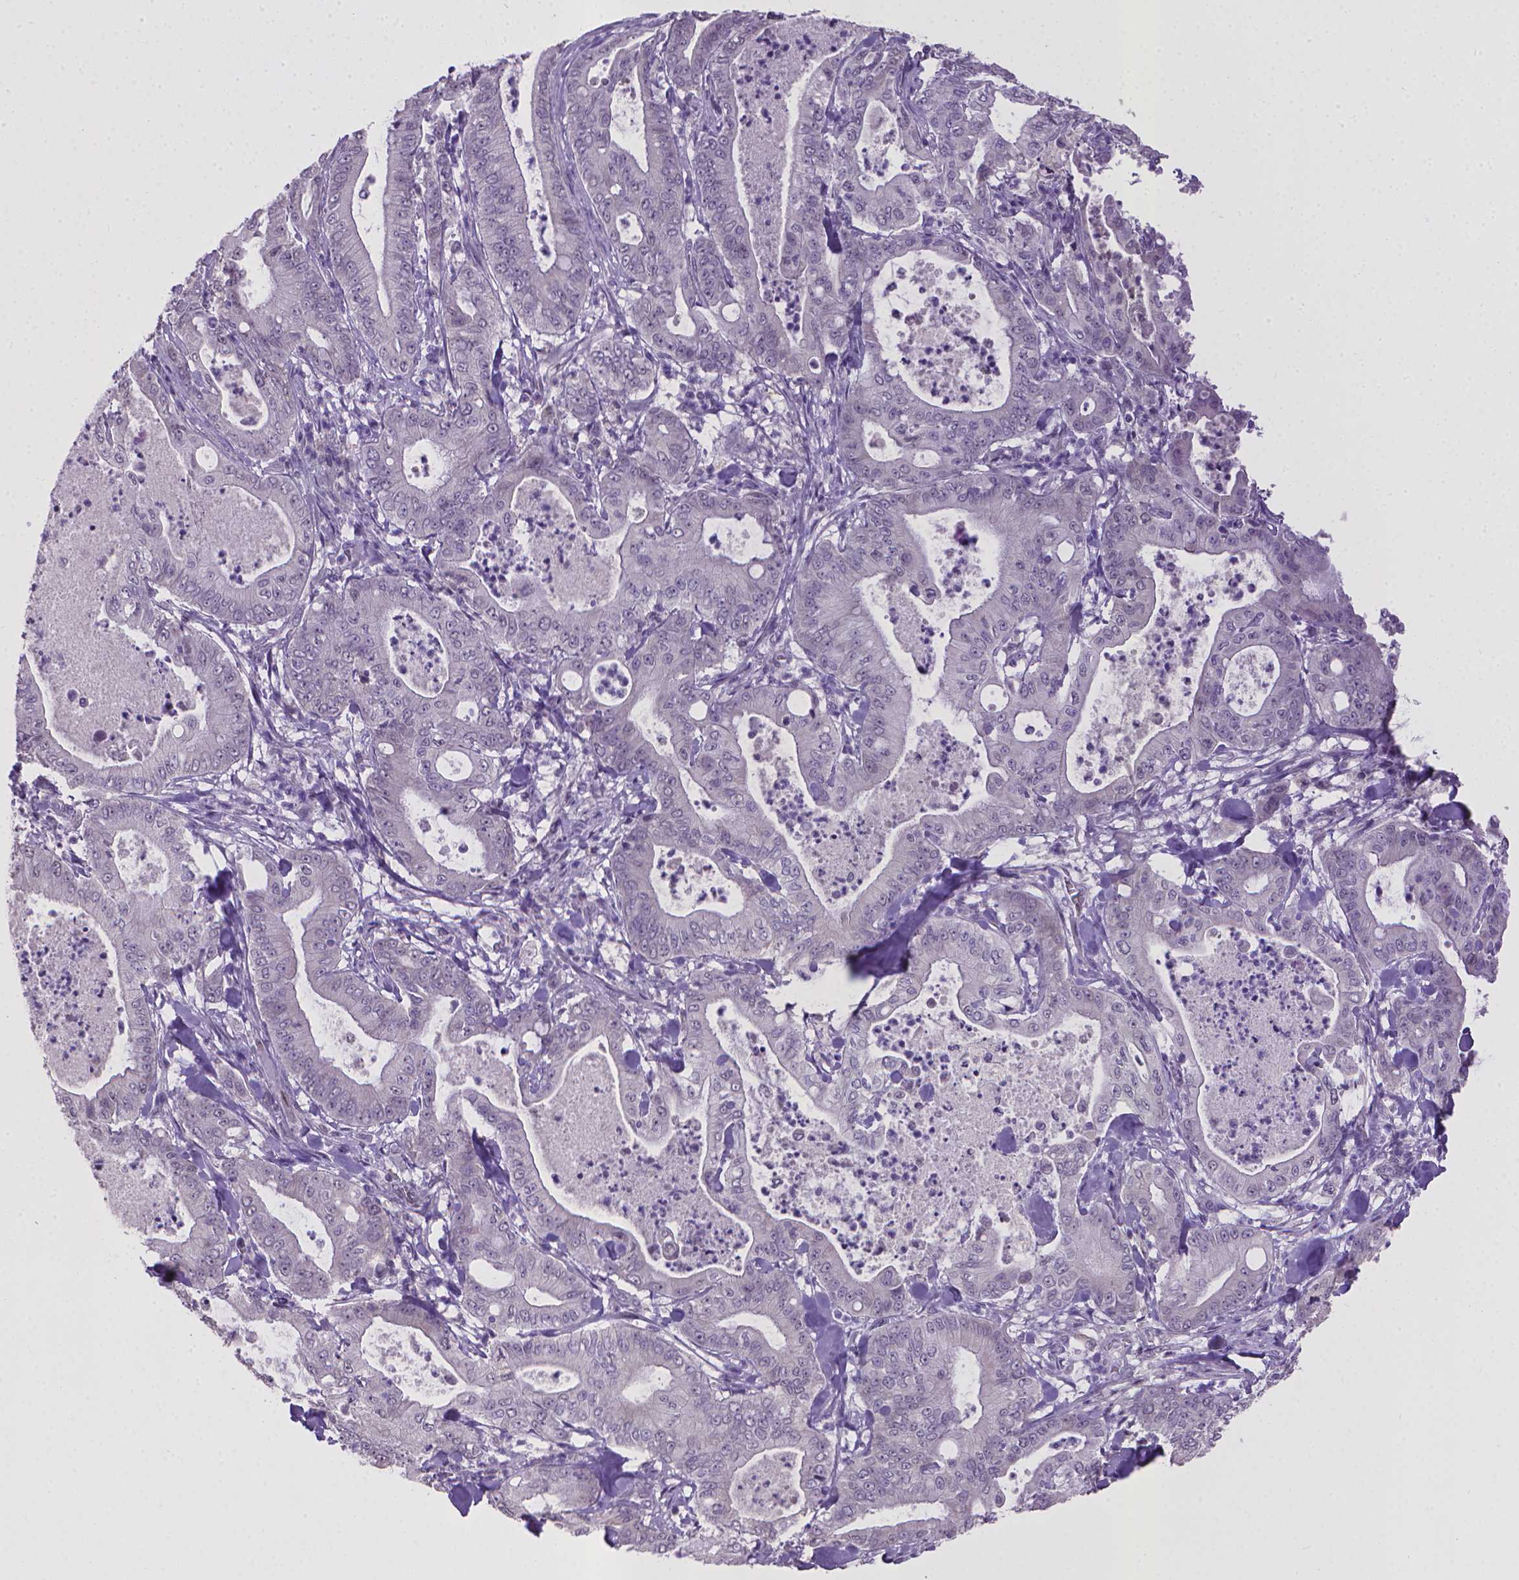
{"staining": {"intensity": "negative", "quantity": "none", "location": "none"}, "tissue": "pancreatic cancer", "cell_type": "Tumor cells", "image_type": "cancer", "snomed": [{"axis": "morphology", "description": "Adenocarcinoma, NOS"}, {"axis": "topography", "description": "Pancreas"}], "caption": "High power microscopy histopathology image of an IHC micrograph of pancreatic adenocarcinoma, revealing no significant staining in tumor cells.", "gene": "KMO", "patient": {"sex": "male", "age": 71}}